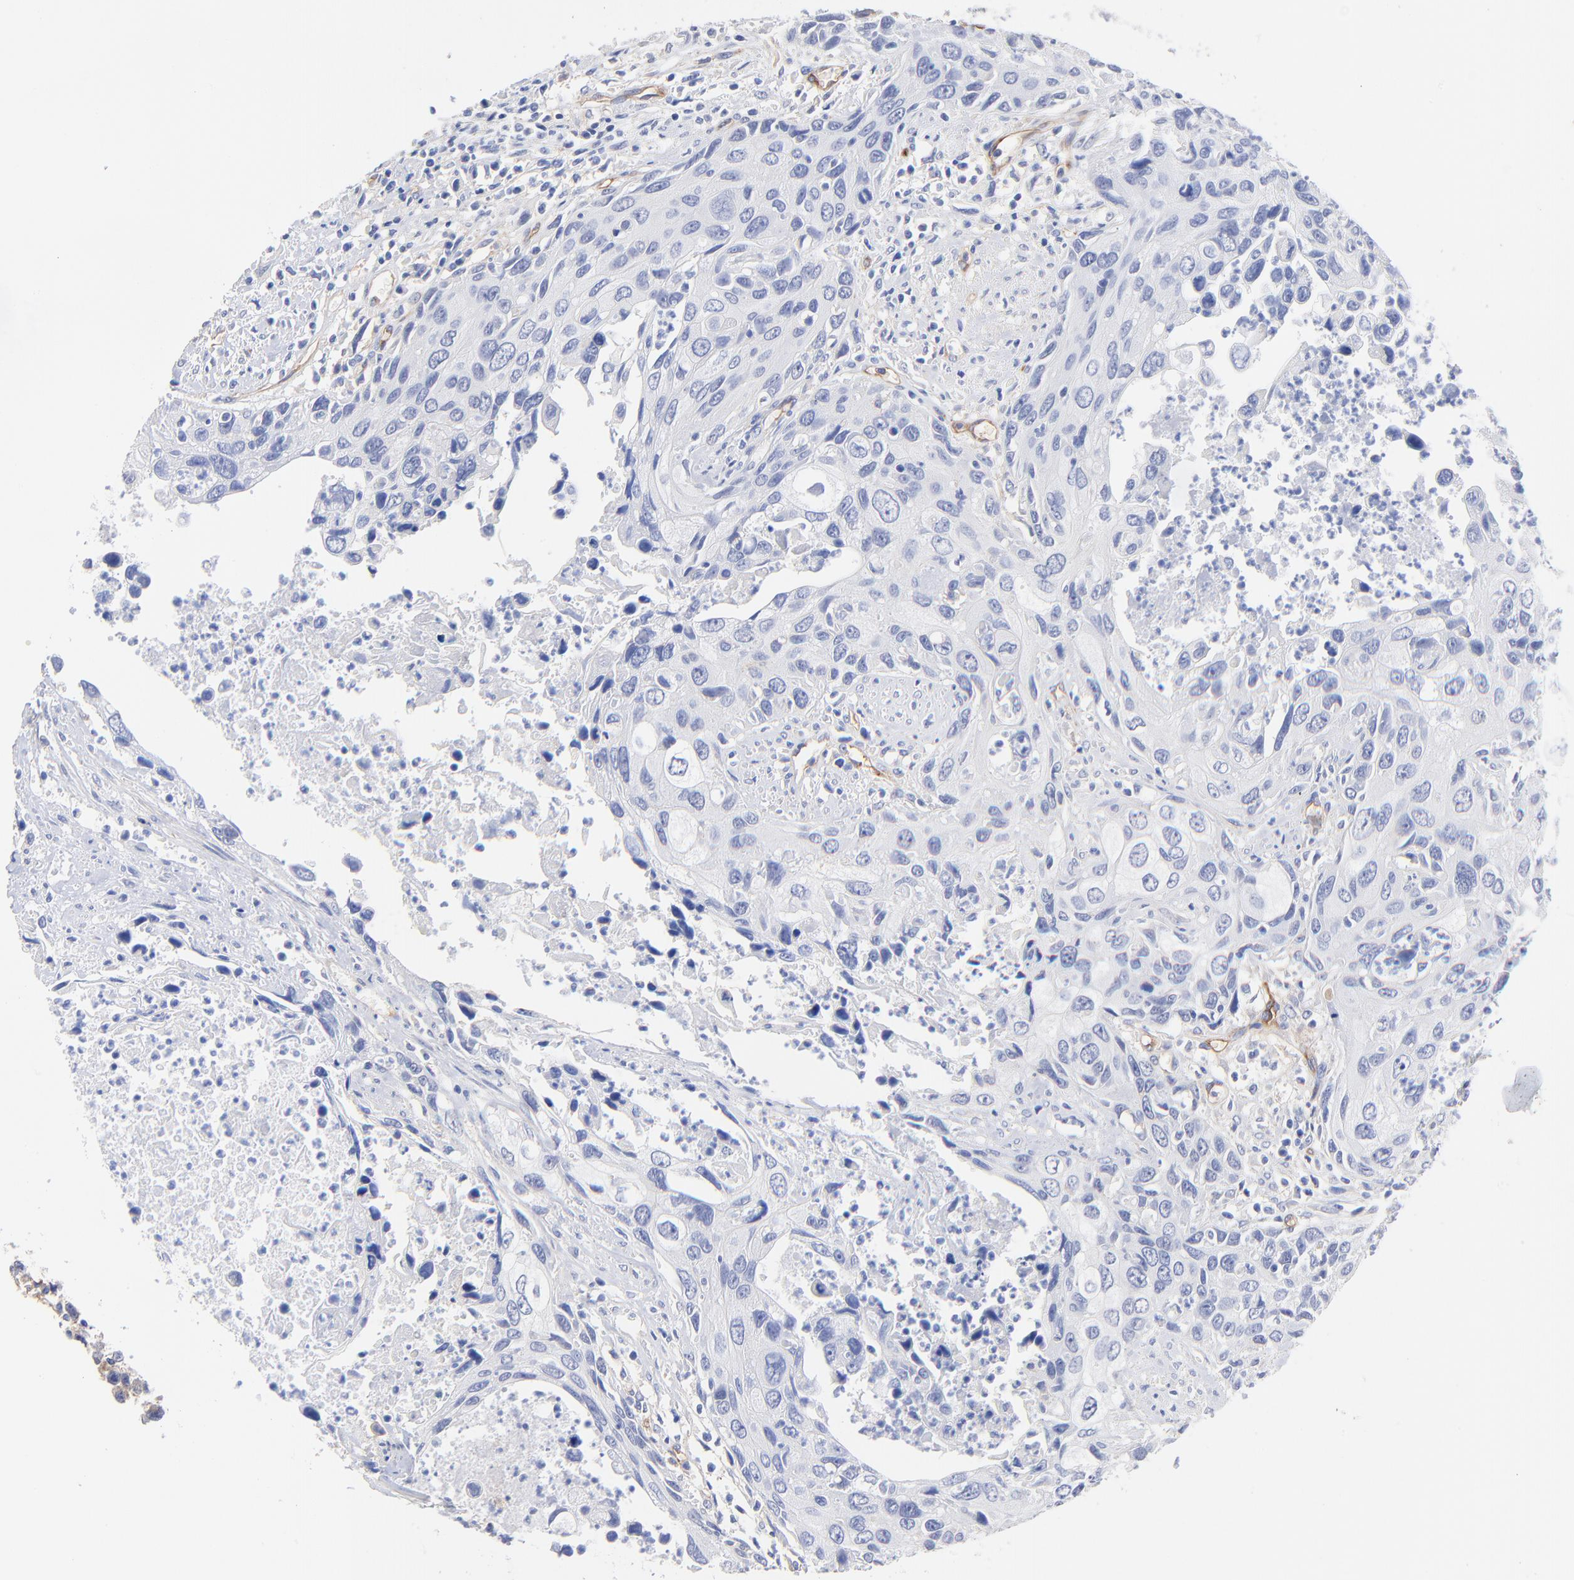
{"staining": {"intensity": "negative", "quantity": "none", "location": "none"}, "tissue": "urothelial cancer", "cell_type": "Tumor cells", "image_type": "cancer", "snomed": [{"axis": "morphology", "description": "Urothelial carcinoma, High grade"}, {"axis": "topography", "description": "Urinary bladder"}], "caption": "Immunohistochemistry of human high-grade urothelial carcinoma shows no expression in tumor cells. (Stains: DAB immunohistochemistry (IHC) with hematoxylin counter stain, Microscopy: brightfield microscopy at high magnification).", "gene": "SLC44A2", "patient": {"sex": "male", "age": 71}}